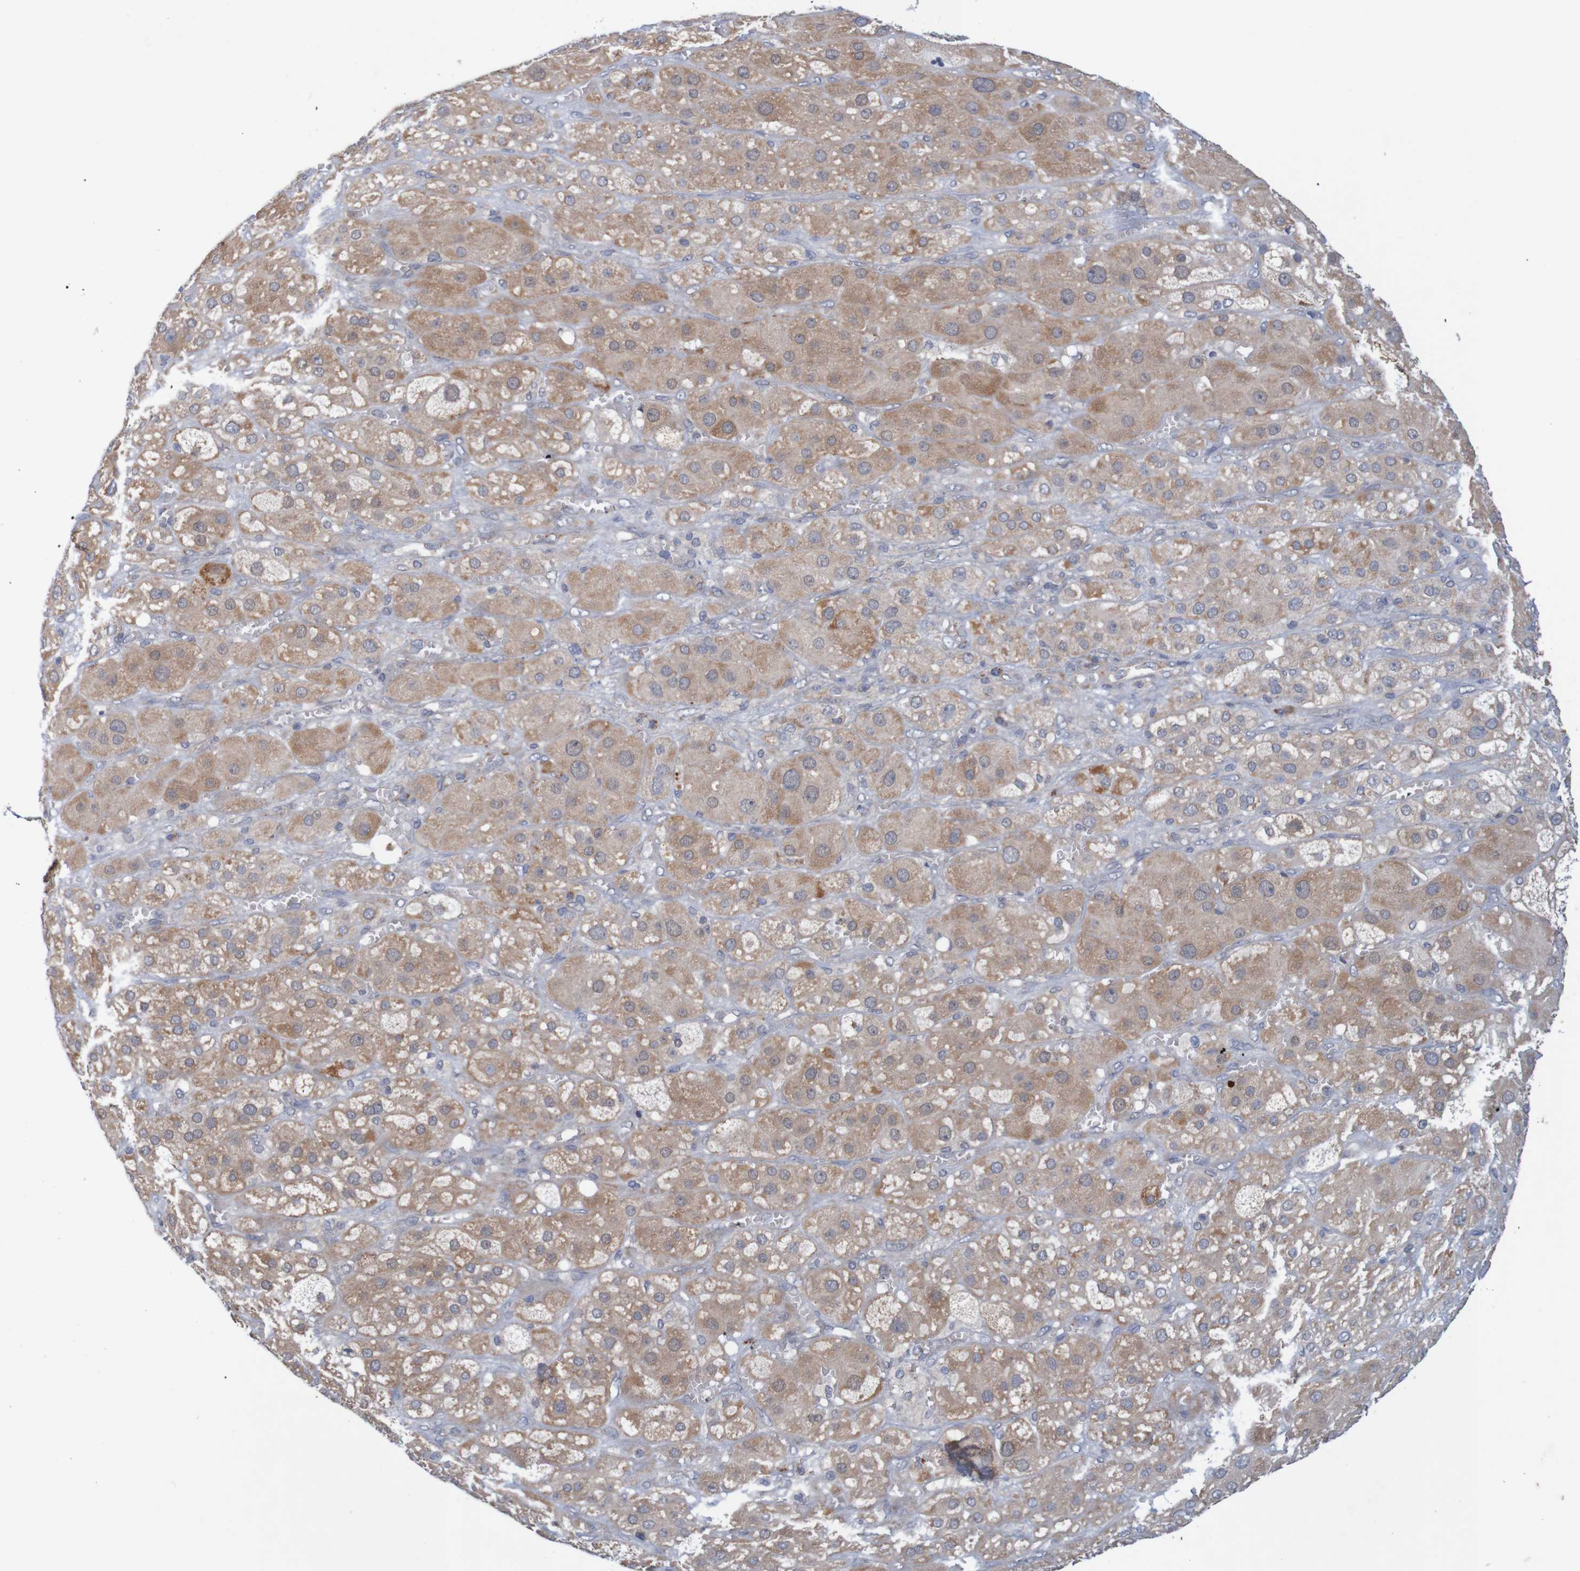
{"staining": {"intensity": "weak", "quantity": ">75%", "location": "cytoplasmic/membranous"}, "tissue": "adrenal gland", "cell_type": "Glandular cells", "image_type": "normal", "snomed": [{"axis": "morphology", "description": "Normal tissue, NOS"}, {"axis": "topography", "description": "Adrenal gland"}], "caption": "Protein staining of benign adrenal gland shows weak cytoplasmic/membranous staining in about >75% of glandular cells. (Stains: DAB in brown, nuclei in blue, Microscopy: brightfield microscopy at high magnification).", "gene": "NAV2", "patient": {"sex": "female", "age": 47}}